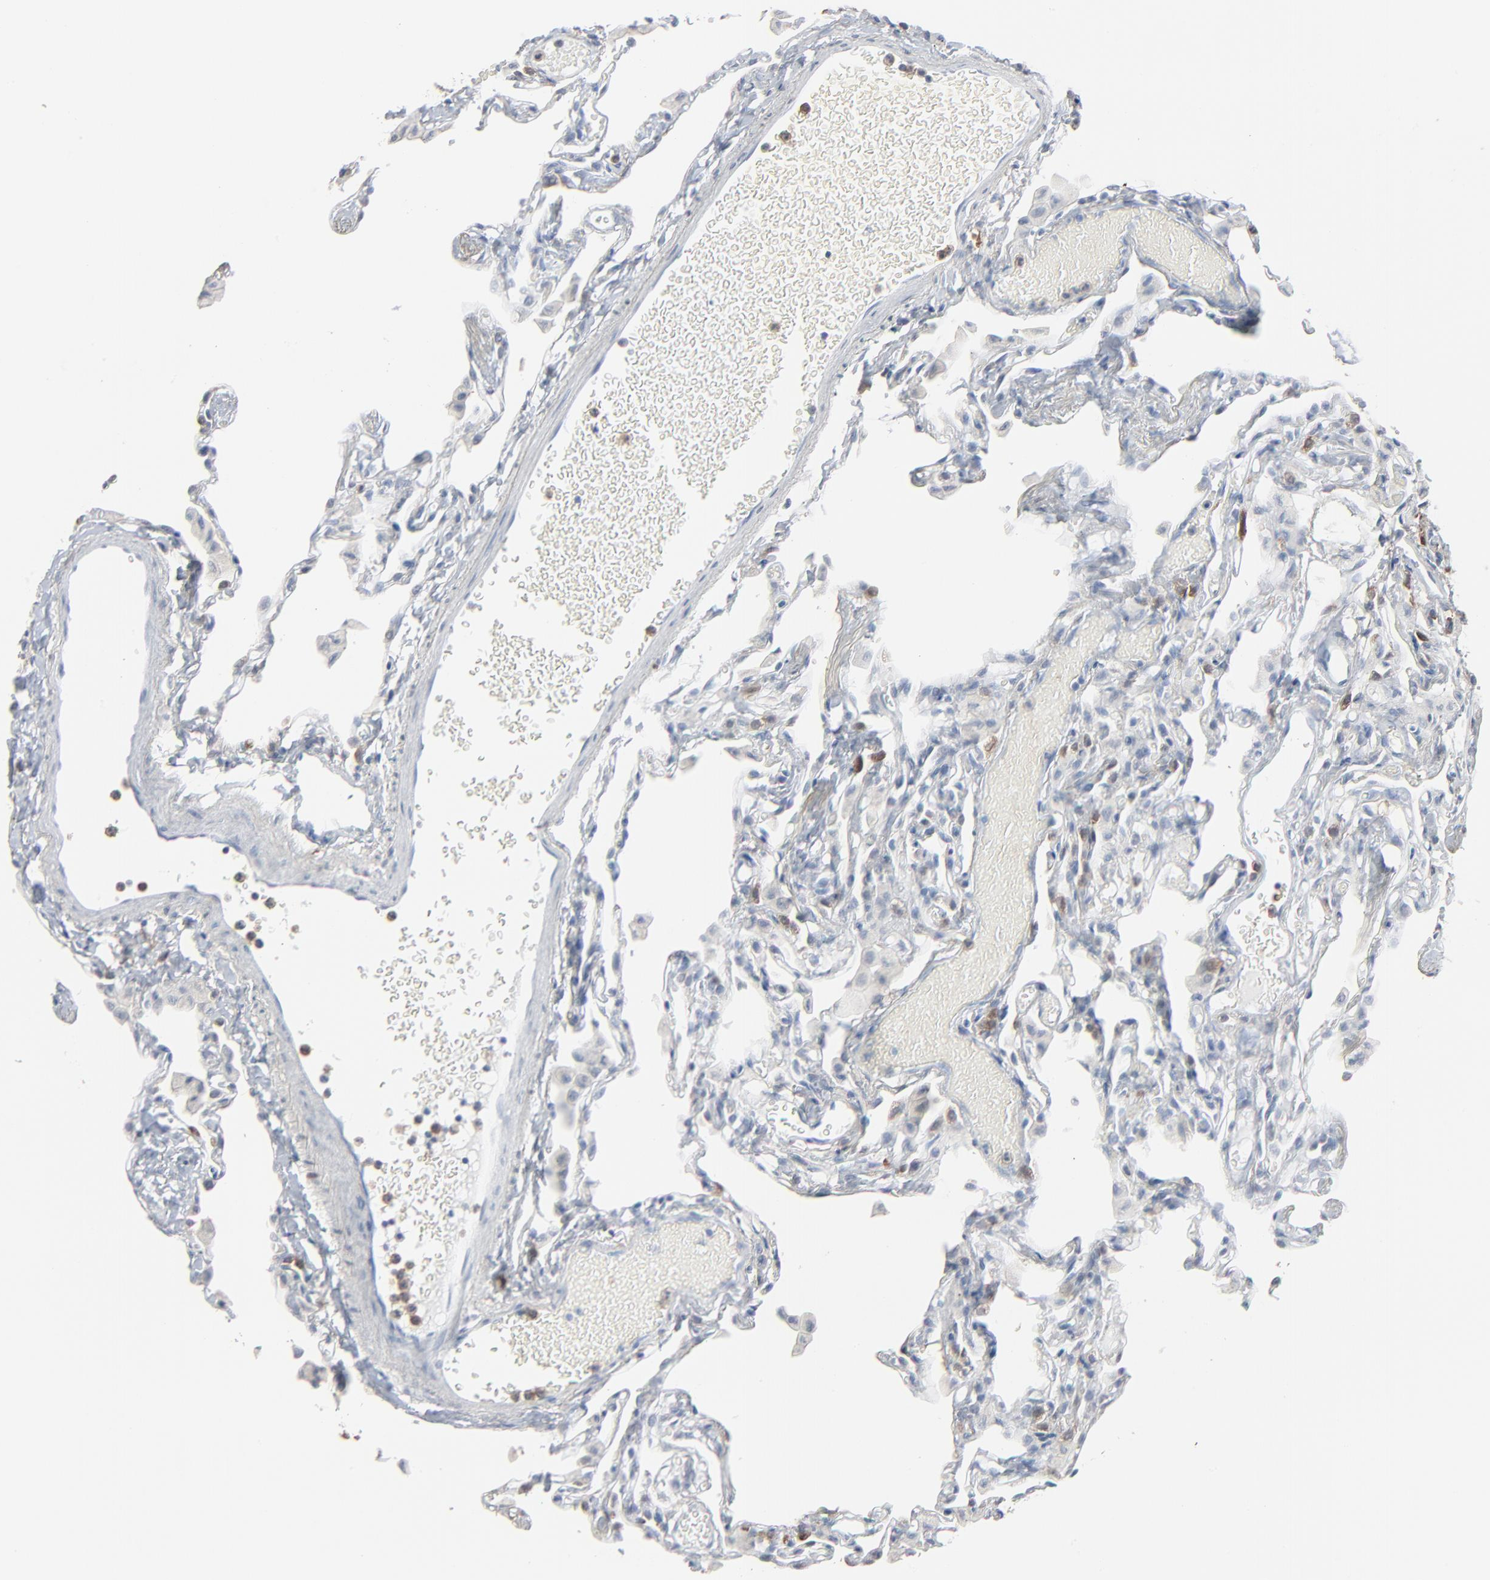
{"staining": {"intensity": "moderate", "quantity": "25%-75%", "location": "cytoplasmic/membranous"}, "tissue": "lung", "cell_type": "Alveolar cells", "image_type": "normal", "snomed": [{"axis": "morphology", "description": "Normal tissue, NOS"}, {"axis": "topography", "description": "Lung"}], "caption": "Brown immunohistochemical staining in normal human lung reveals moderate cytoplasmic/membranous positivity in about 25%-75% of alveolar cells.", "gene": "PHGDH", "patient": {"sex": "female", "age": 49}}